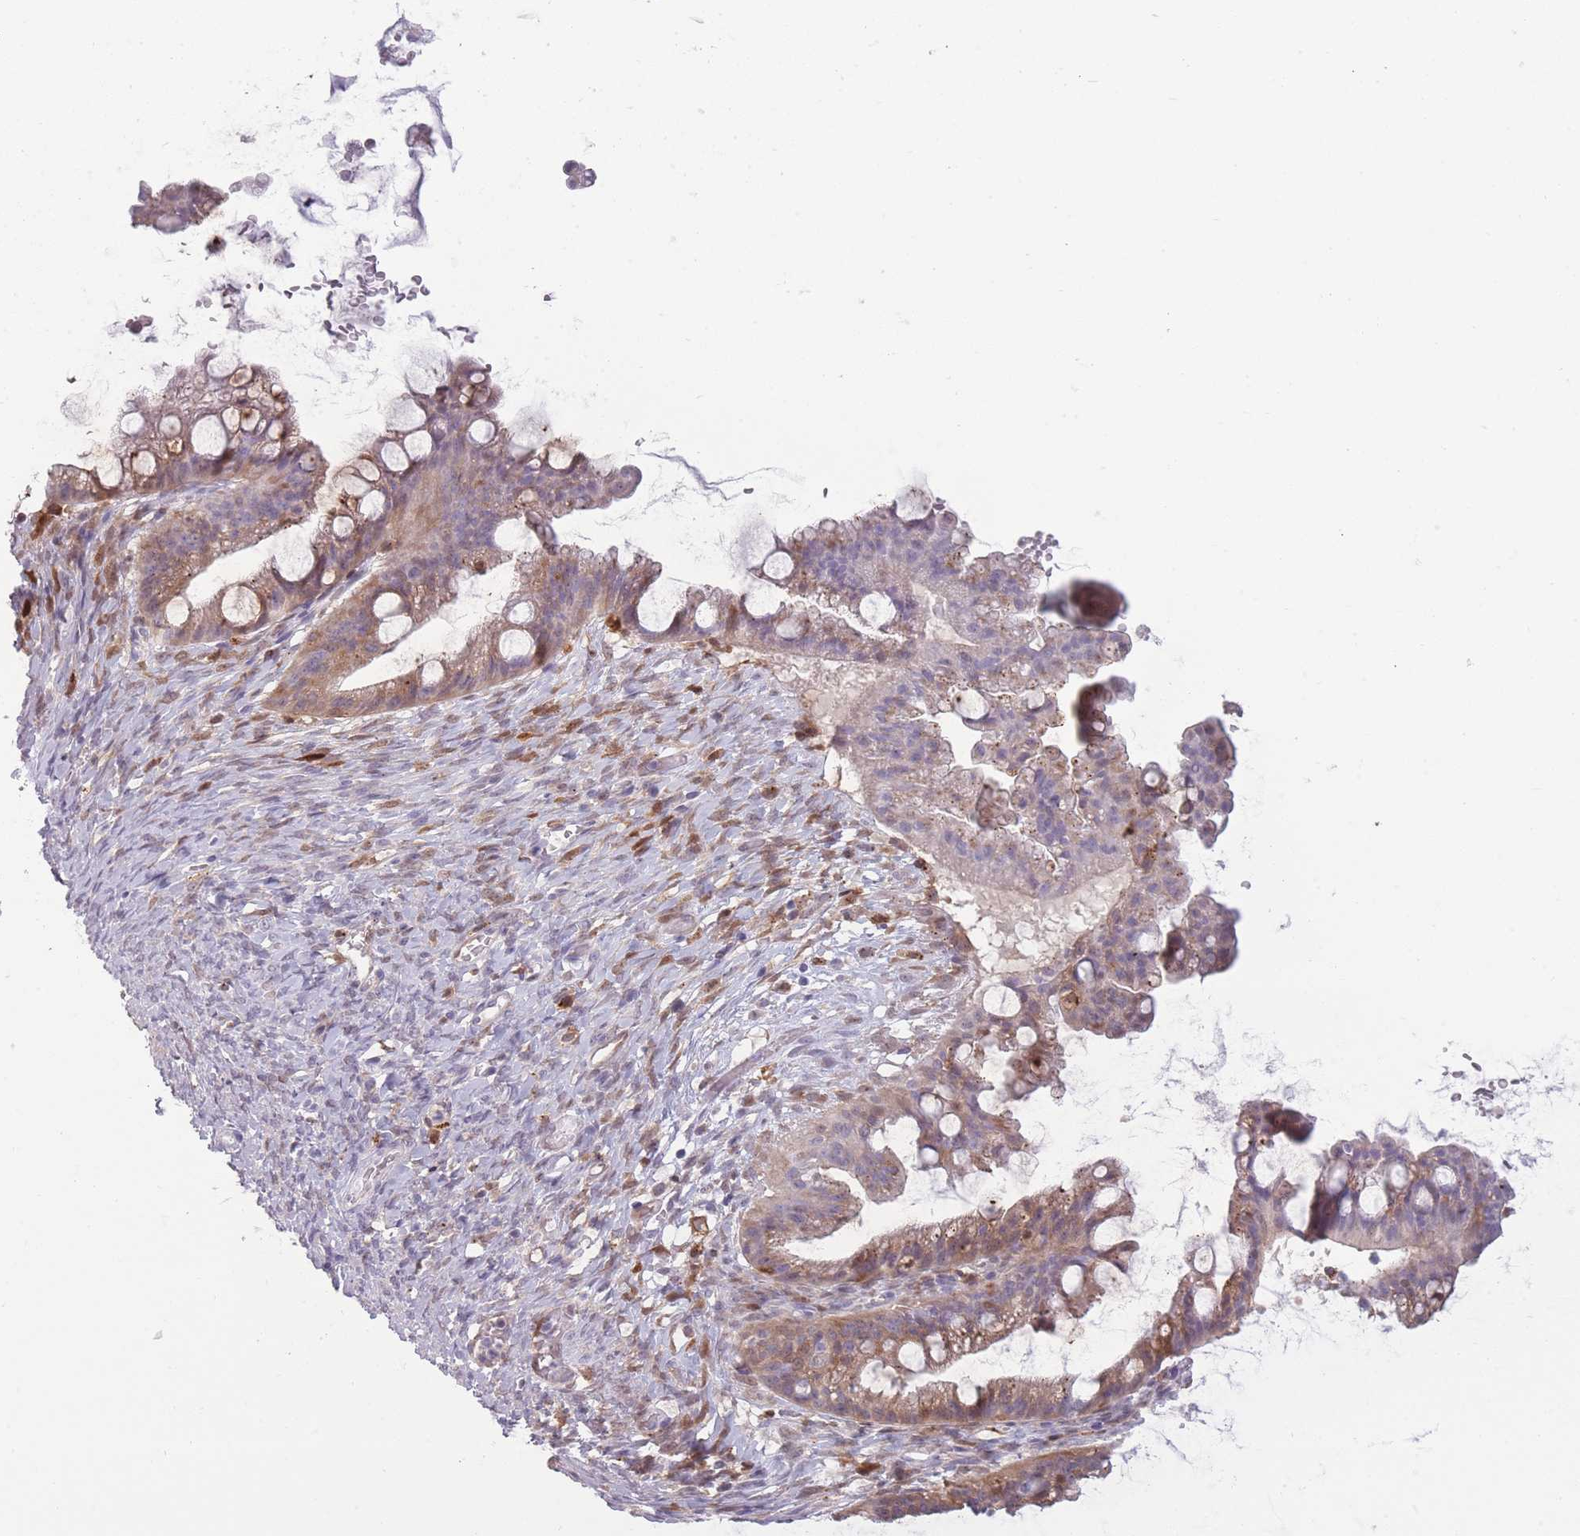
{"staining": {"intensity": "weak", "quantity": "25%-75%", "location": "cytoplasmic/membranous,nuclear"}, "tissue": "ovarian cancer", "cell_type": "Tumor cells", "image_type": "cancer", "snomed": [{"axis": "morphology", "description": "Cystadenocarcinoma, mucinous, NOS"}, {"axis": "topography", "description": "Ovary"}], "caption": "The photomicrograph demonstrates a brown stain indicating the presence of a protein in the cytoplasmic/membranous and nuclear of tumor cells in ovarian mucinous cystadenocarcinoma.", "gene": "LGALS9", "patient": {"sex": "female", "age": 73}}